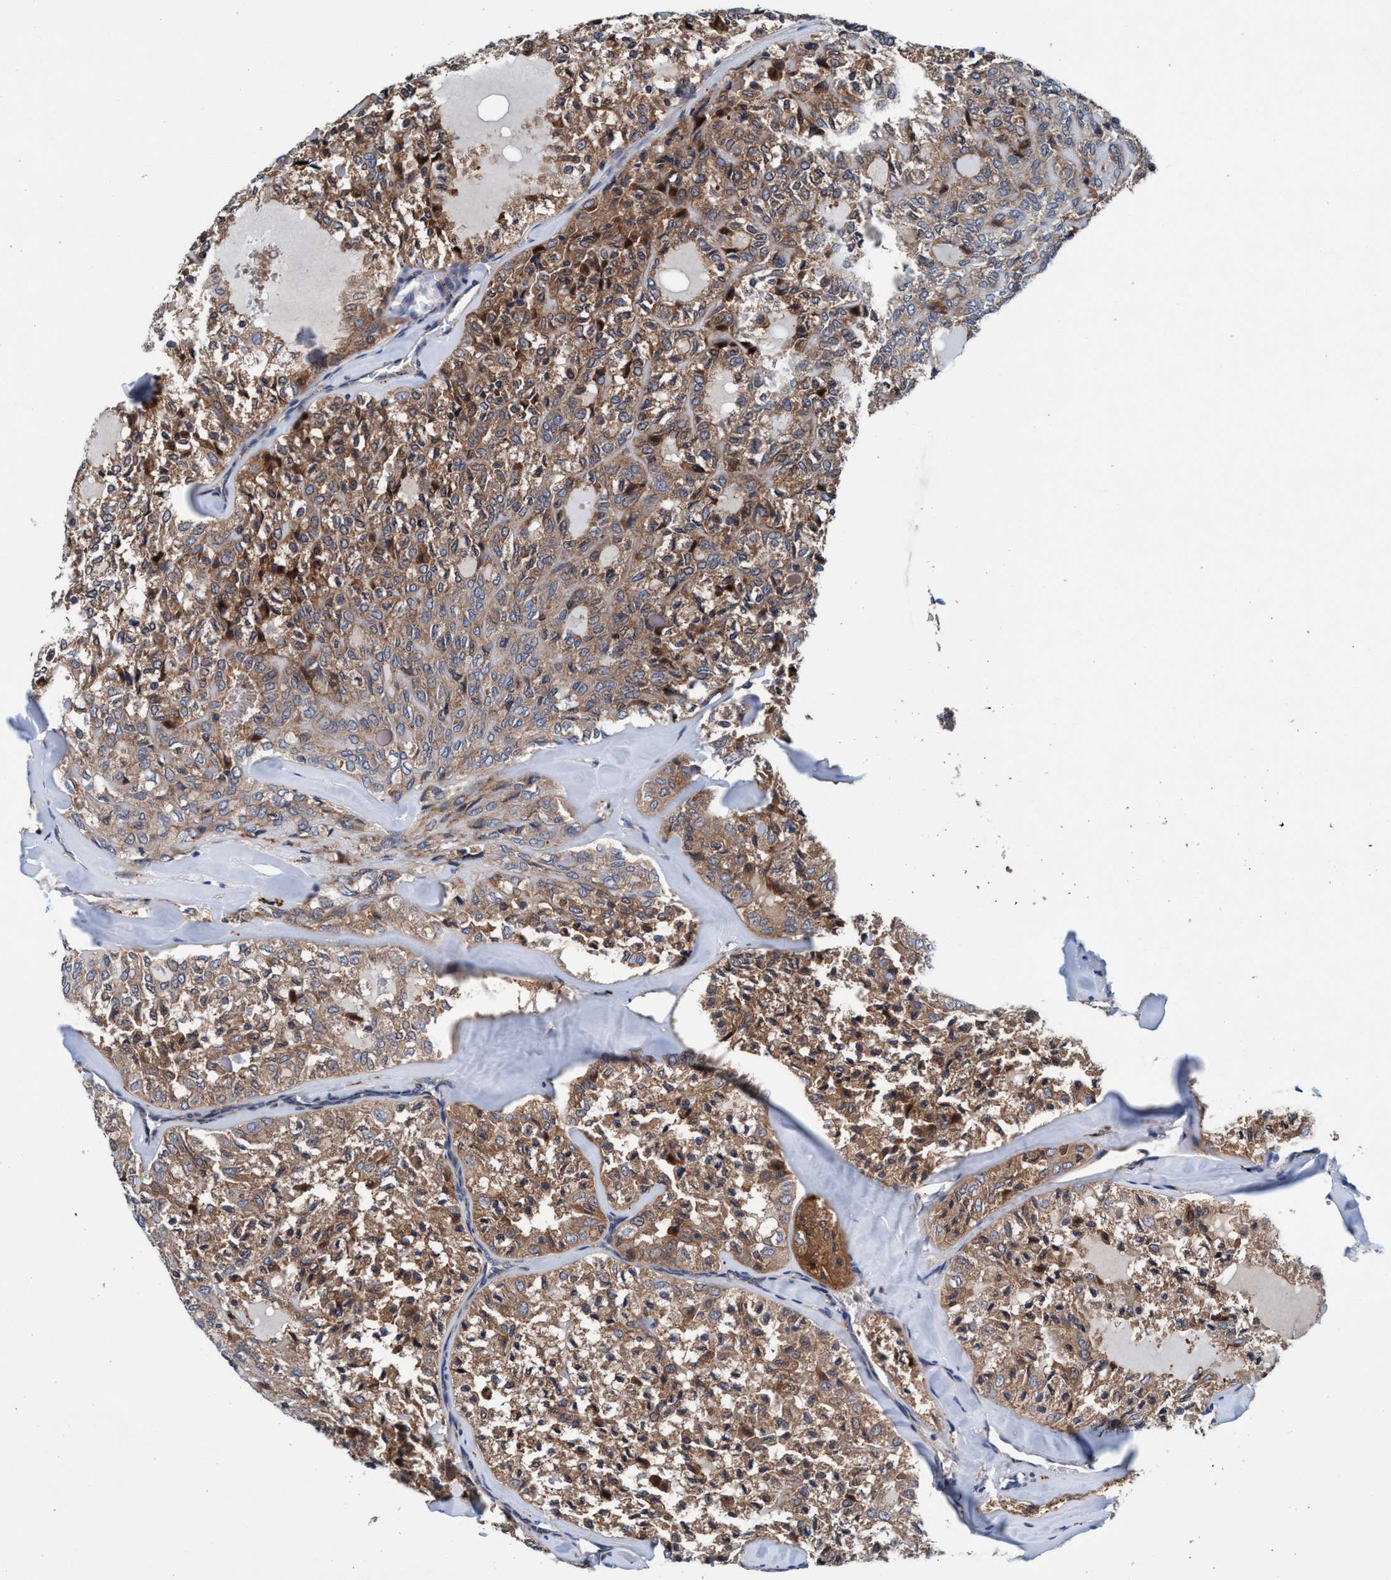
{"staining": {"intensity": "moderate", "quantity": ">75%", "location": "cytoplasmic/membranous"}, "tissue": "thyroid cancer", "cell_type": "Tumor cells", "image_type": "cancer", "snomed": [{"axis": "morphology", "description": "Follicular adenoma carcinoma, NOS"}, {"axis": "topography", "description": "Thyroid gland"}], "caption": "This micrograph displays follicular adenoma carcinoma (thyroid) stained with immunohistochemistry to label a protein in brown. The cytoplasmic/membranous of tumor cells show moderate positivity for the protein. Nuclei are counter-stained blue.", "gene": "ENDOG", "patient": {"sex": "male", "age": 75}}